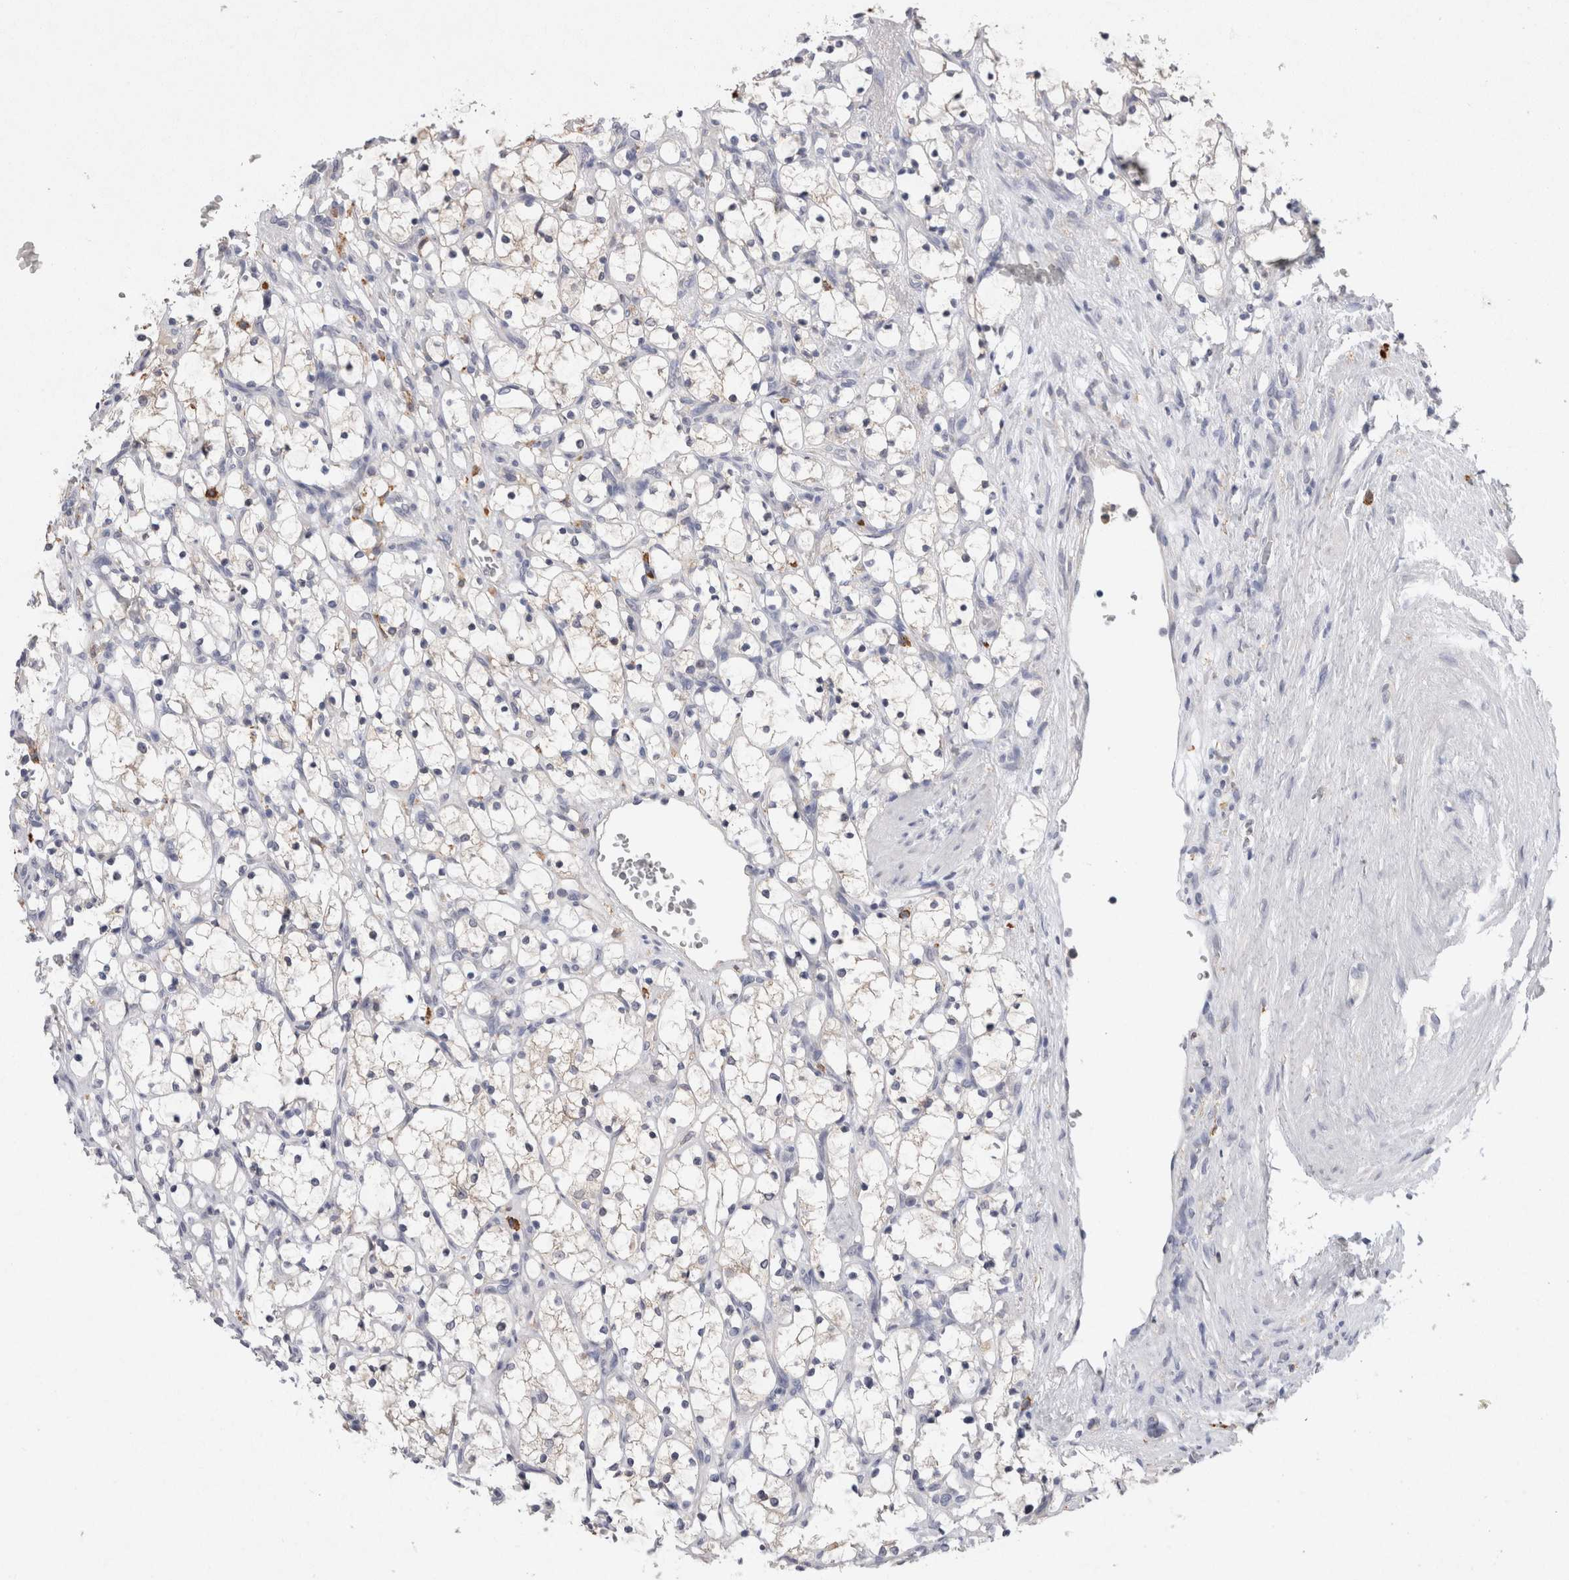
{"staining": {"intensity": "negative", "quantity": "none", "location": "none"}, "tissue": "renal cancer", "cell_type": "Tumor cells", "image_type": "cancer", "snomed": [{"axis": "morphology", "description": "Adenocarcinoma, NOS"}, {"axis": "topography", "description": "Kidney"}], "caption": "There is no significant expression in tumor cells of adenocarcinoma (renal).", "gene": "VSIG4", "patient": {"sex": "female", "age": 69}}